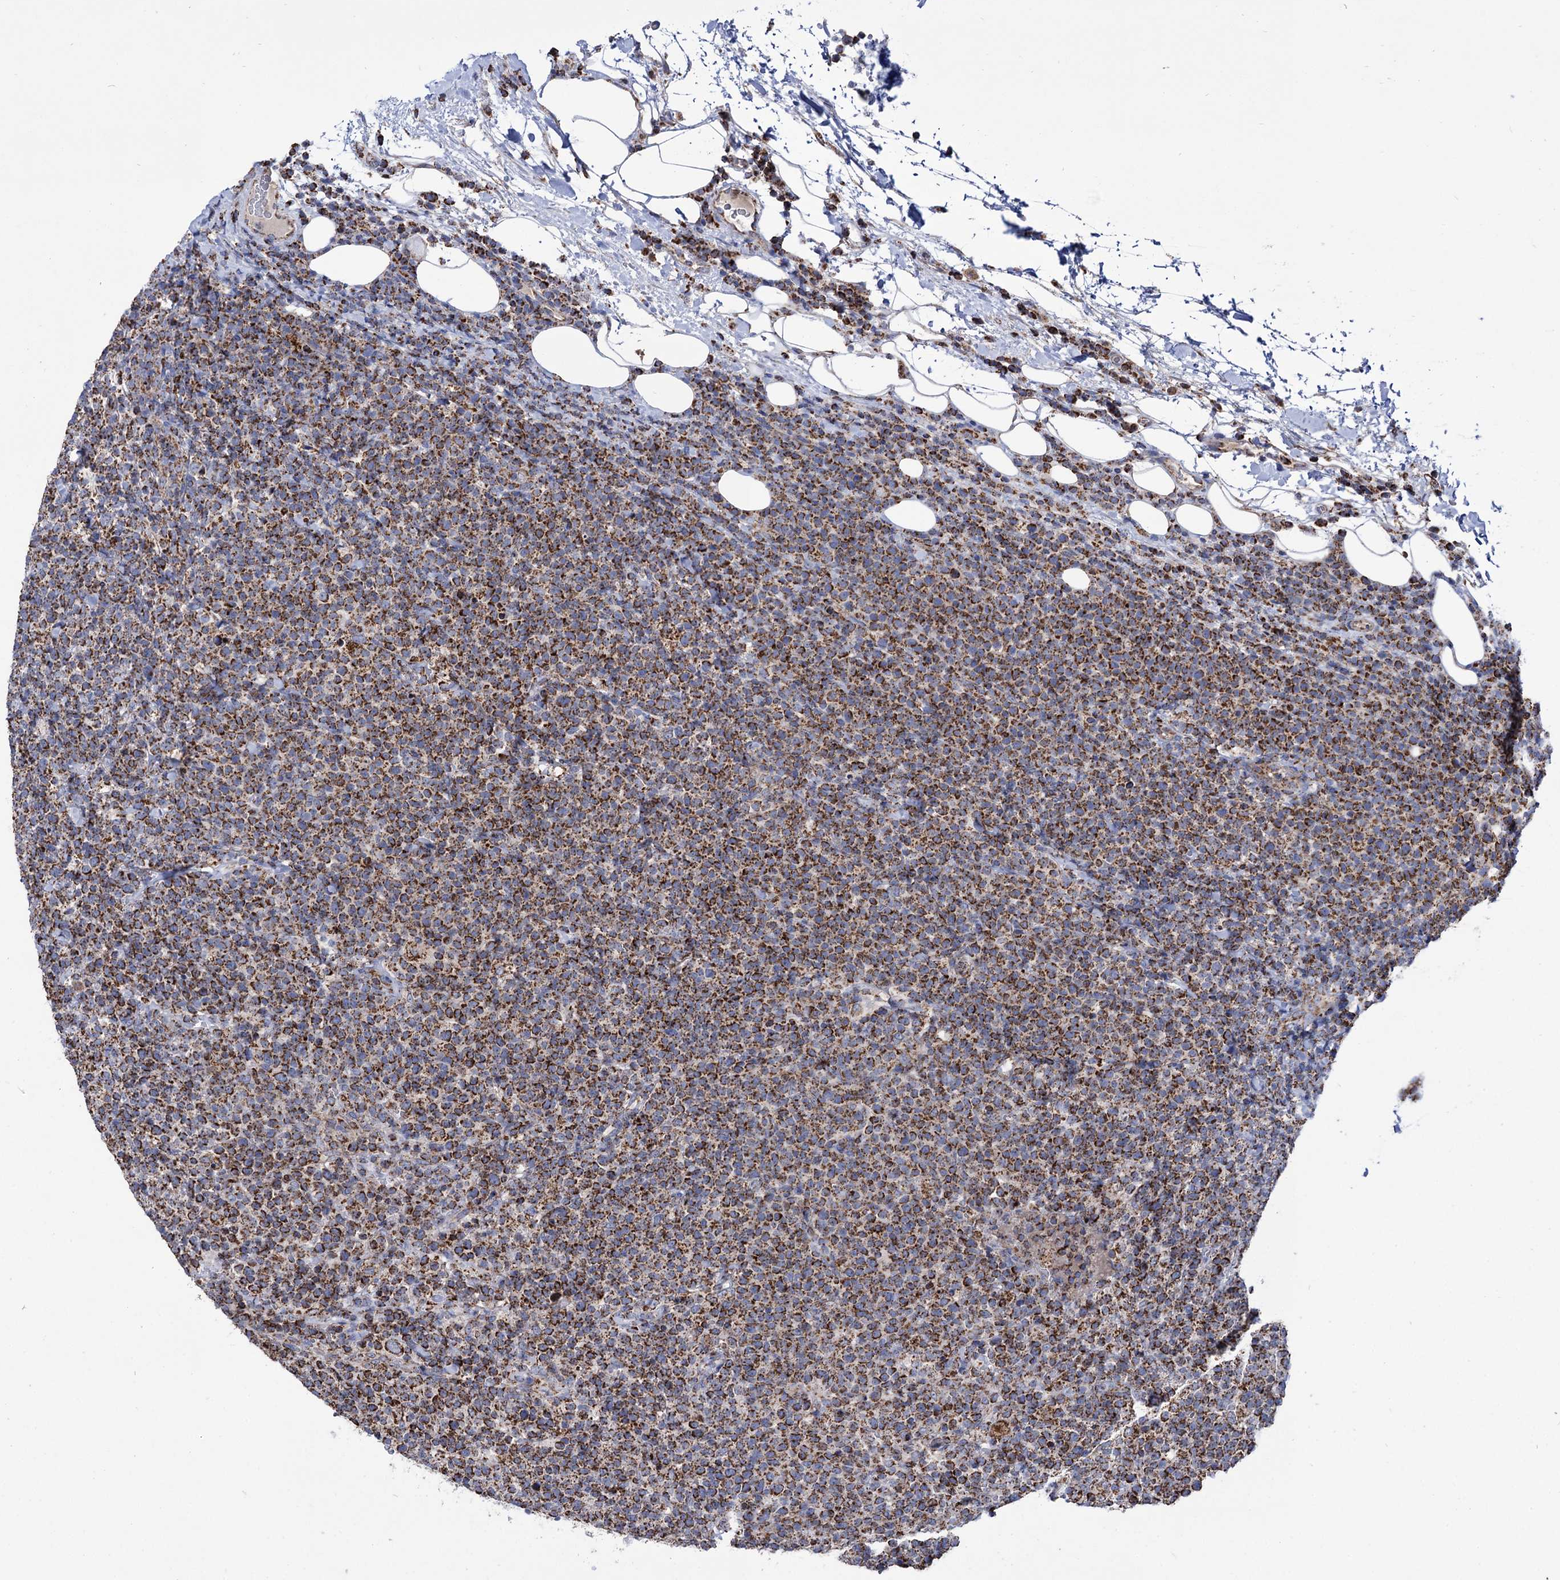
{"staining": {"intensity": "strong", "quantity": ">75%", "location": "cytoplasmic/membranous"}, "tissue": "lymphoma", "cell_type": "Tumor cells", "image_type": "cancer", "snomed": [{"axis": "morphology", "description": "Malignant lymphoma, non-Hodgkin's type, High grade"}, {"axis": "topography", "description": "Lymph node"}], "caption": "Protein staining demonstrates strong cytoplasmic/membranous positivity in approximately >75% of tumor cells in lymphoma. The protein of interest is shown in brown color, while the nuclei are stained blue.", "gene": "ABHD10", "patient": {"sex": "male", "age": 61}}